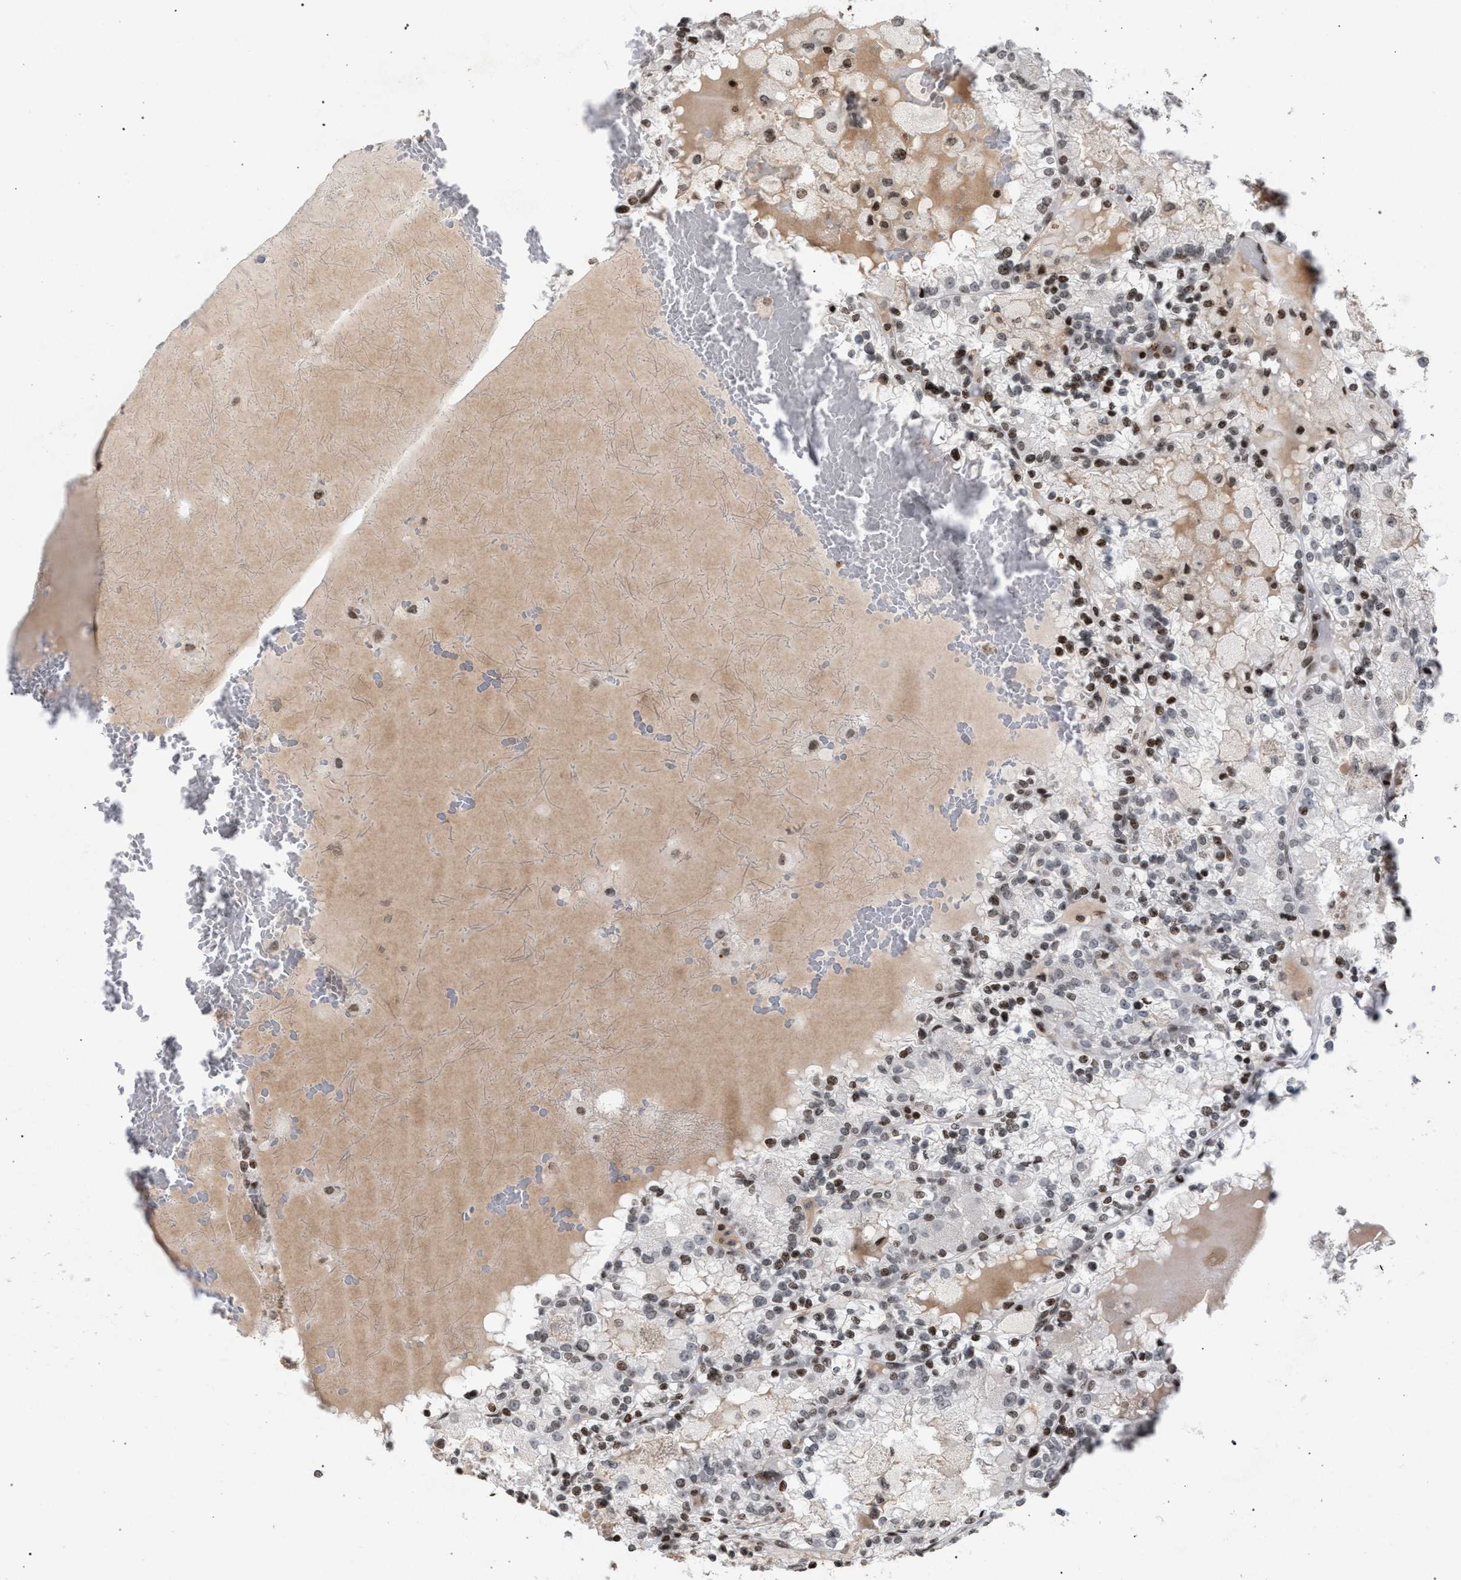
{"staining": {"intensity": "moderate", "quantity": ">75%", "location": "nuclear"}, "tissue": "renal cancer", "cell_type": "Tumor cells", "image_type": "cancer", "snomed": [{"axis": "morphology", "description": "Adenocarcinoma, NOS"}, {"axis": "topography", "description": "Kidney"}], "caption": "A brown stain shows moderate nuclear positivity of a protein in renal cancer (adenocarcinoma) tumor cells. The staining was performed using DAB, with brown indicating positive protein expression. Nuclei are stained blue with hematoxylin.", "gene": "FOXD3", "patient": {"sex": "female", "age": 56}}